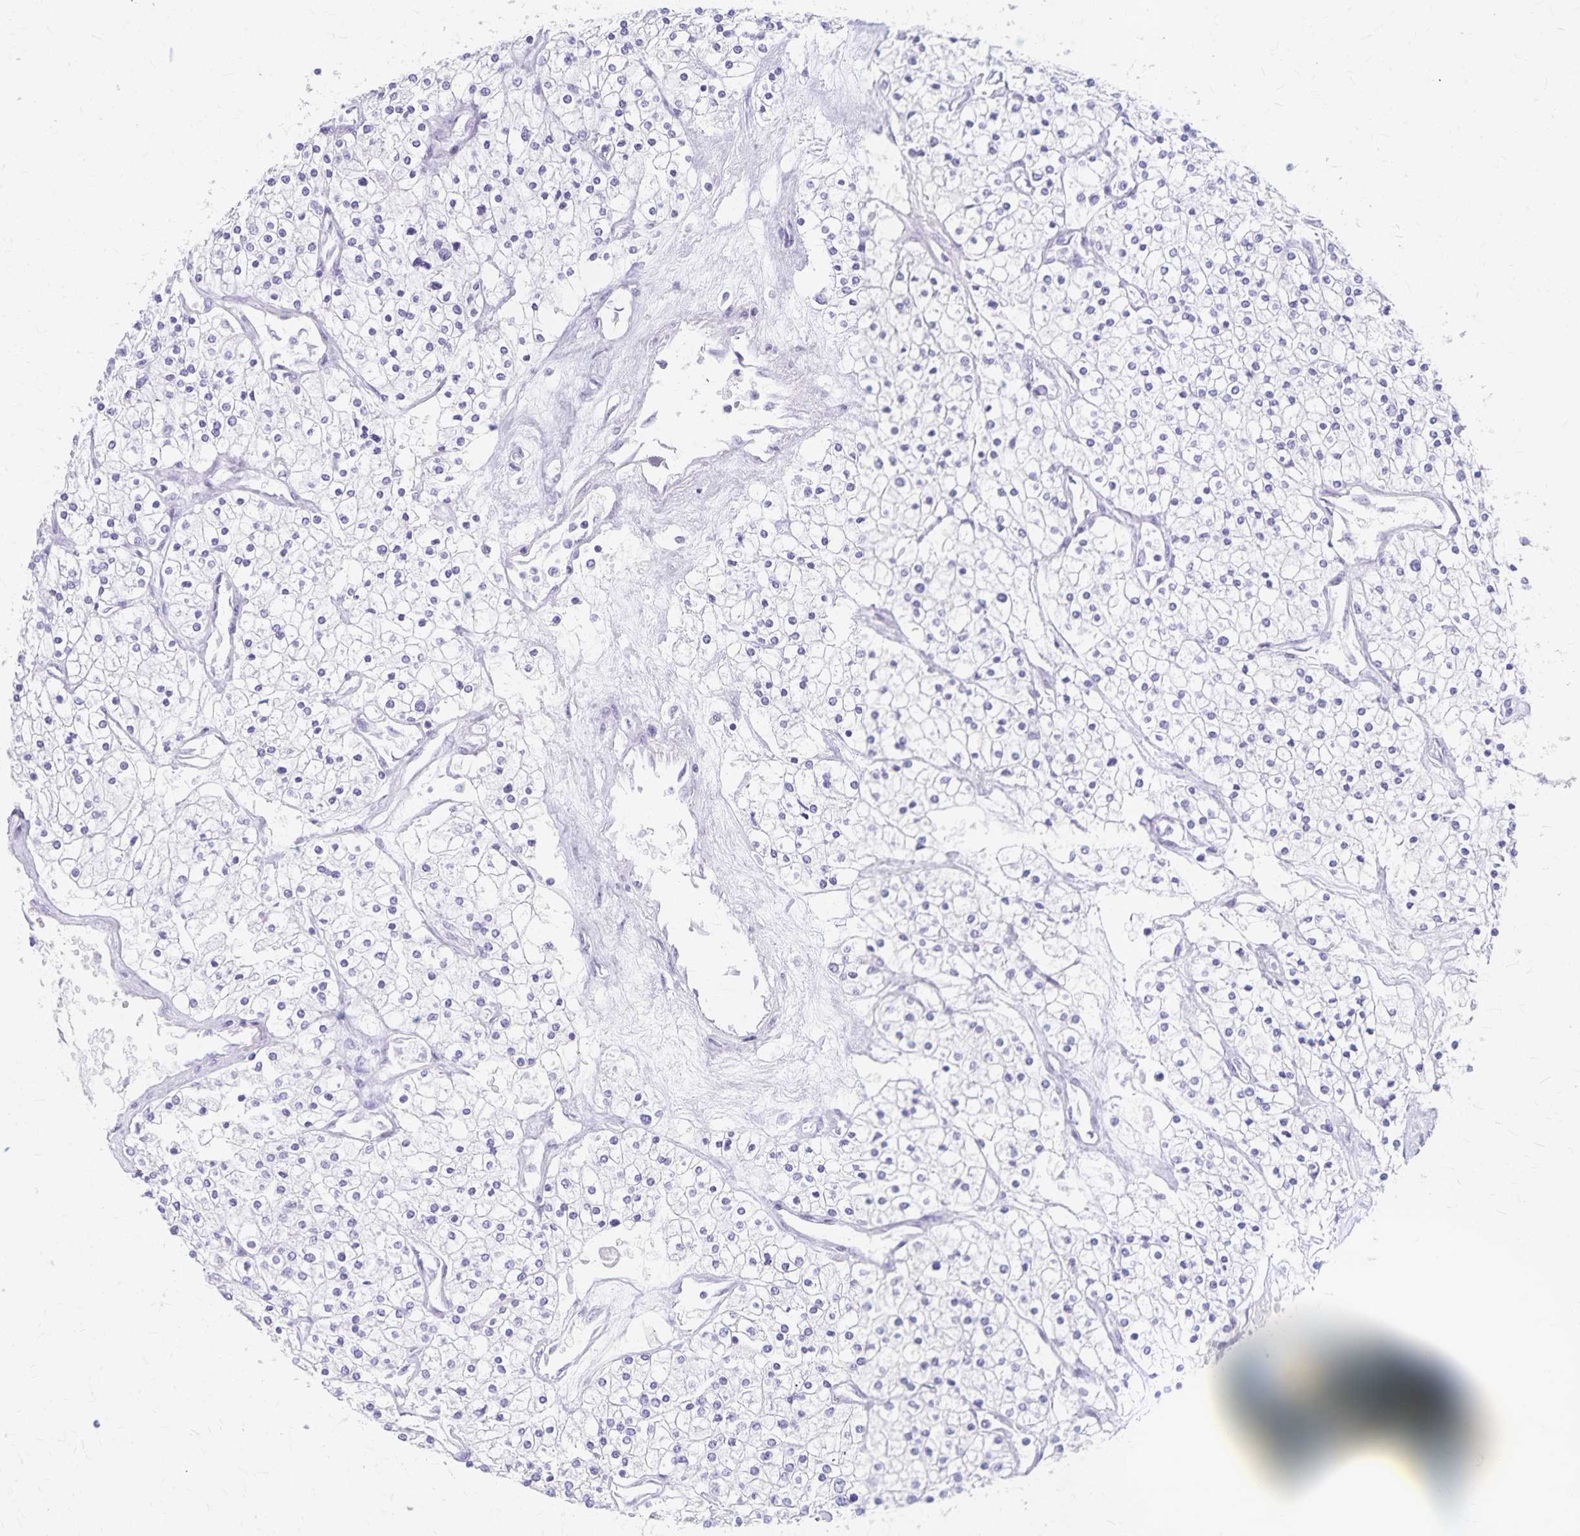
{"staining": {"intensity": "negative", "quantity": "none", "location": "none"}, "tissue": "renal cancer", "cell_type": "Tumor cells", "image_type": "cancer", "snomed": [{"axis": "morphology", "description": "Adenocarcinoma, NOS"}, {"axis": "topography", "description": "Kidney"}], "caption": "There is no significant staining in tumor cells of renal adenocarcinoma. Nuclei are stained in blue.", "gene": "GPBAR1", "patient": {"sex": "male", "age": 80}}